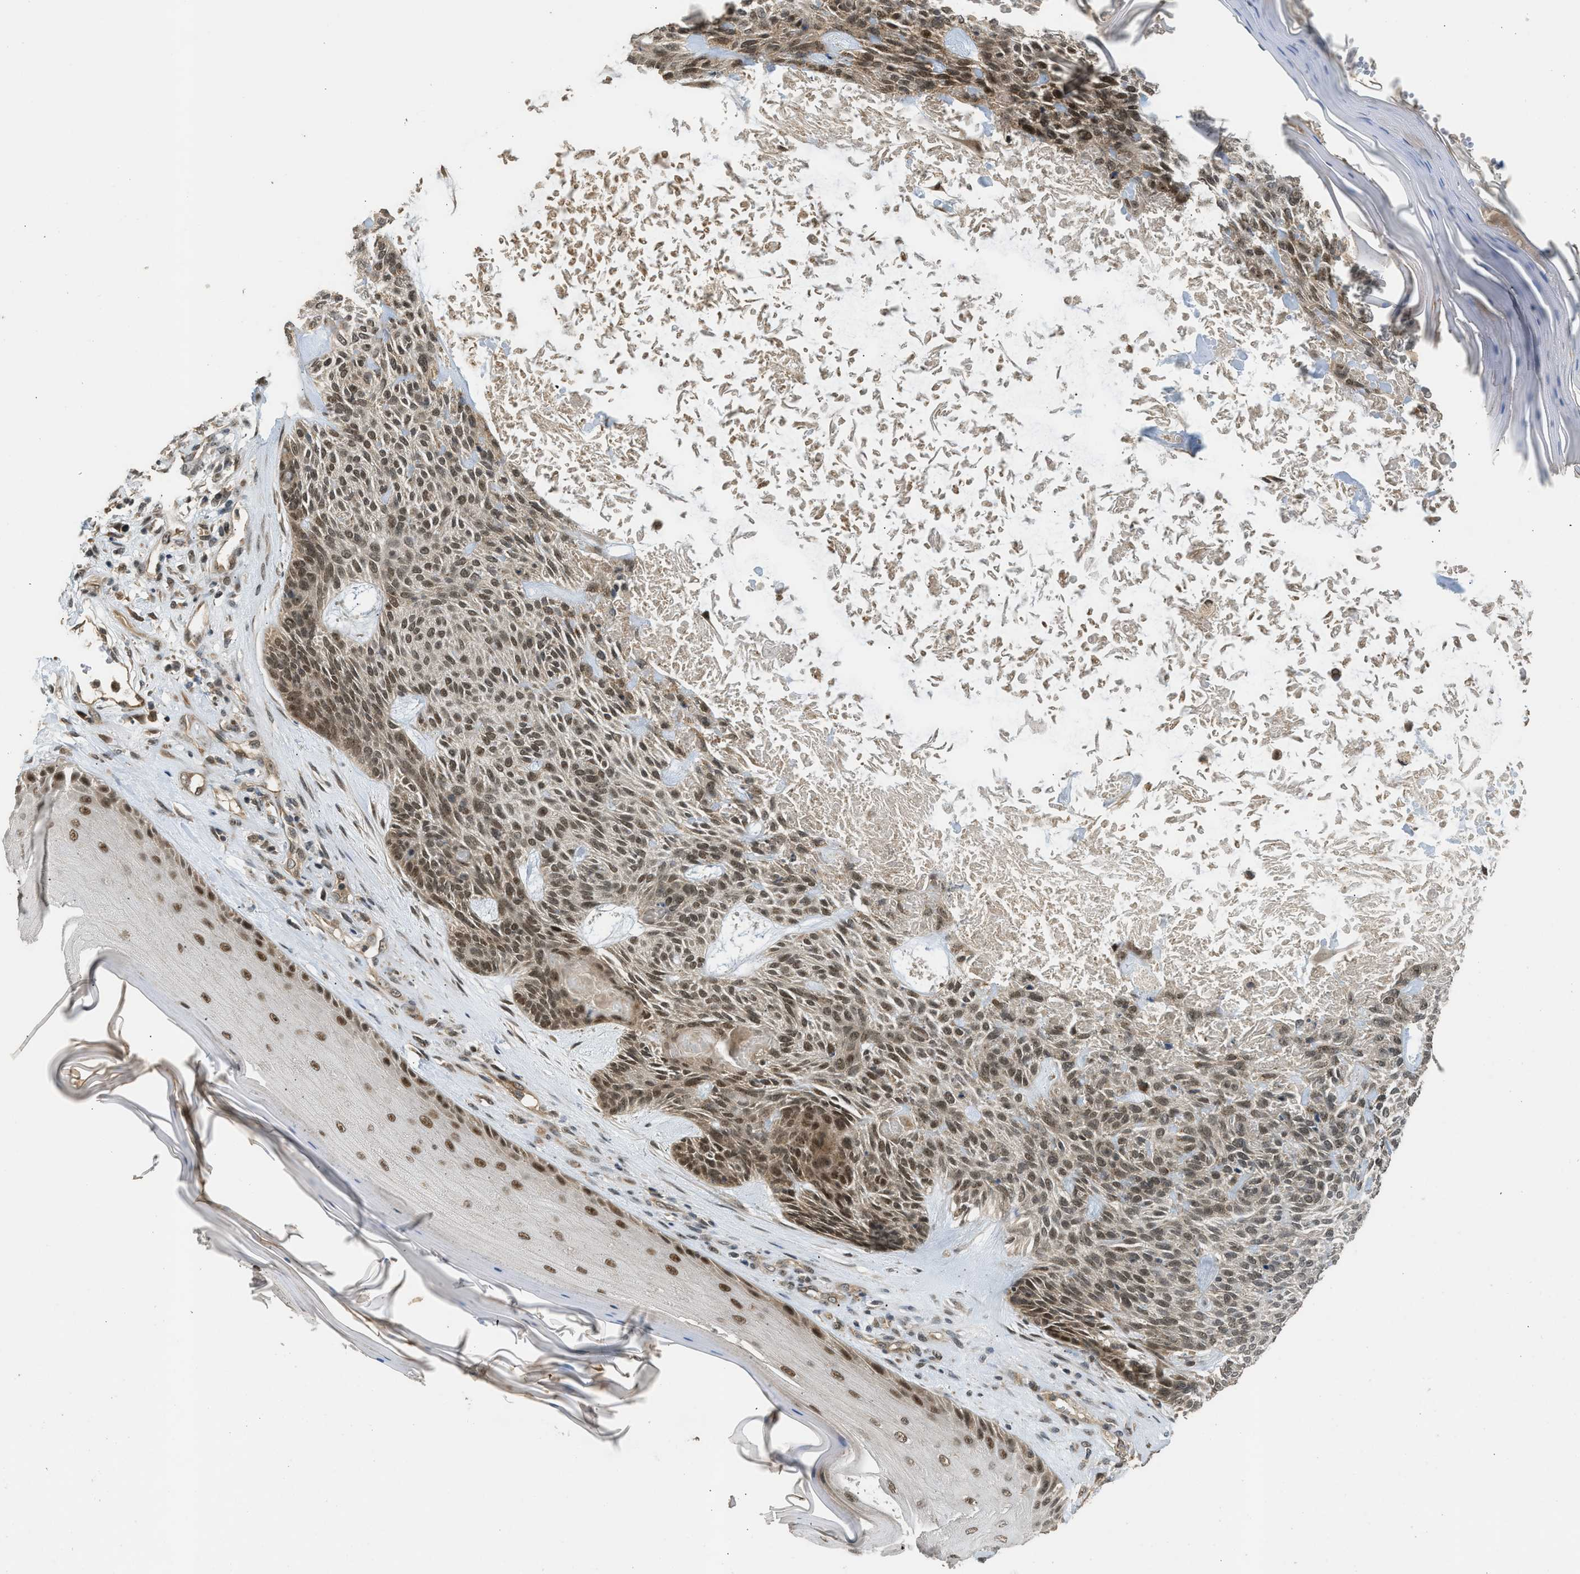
{"staining": {"intensity": "weak", "quantity": ">75%", "location": "nuclear"}, "tissue": "skin cancer", "cell_type": "Tumor cells", "image_type": "cancer", "snomed": [{"axis": "morphology", "description": "Basal cell carcinoma"}, {"axis": "topography", "description": "Skin"}], "caption": "Immunohistochemical staining of skin basal cell carcinoma demonstrates low levels of weak nuclear expression in approximately >75% of tumor cells.", "gene": "GET1", "patient": {"sex": "male", "age": 55}}